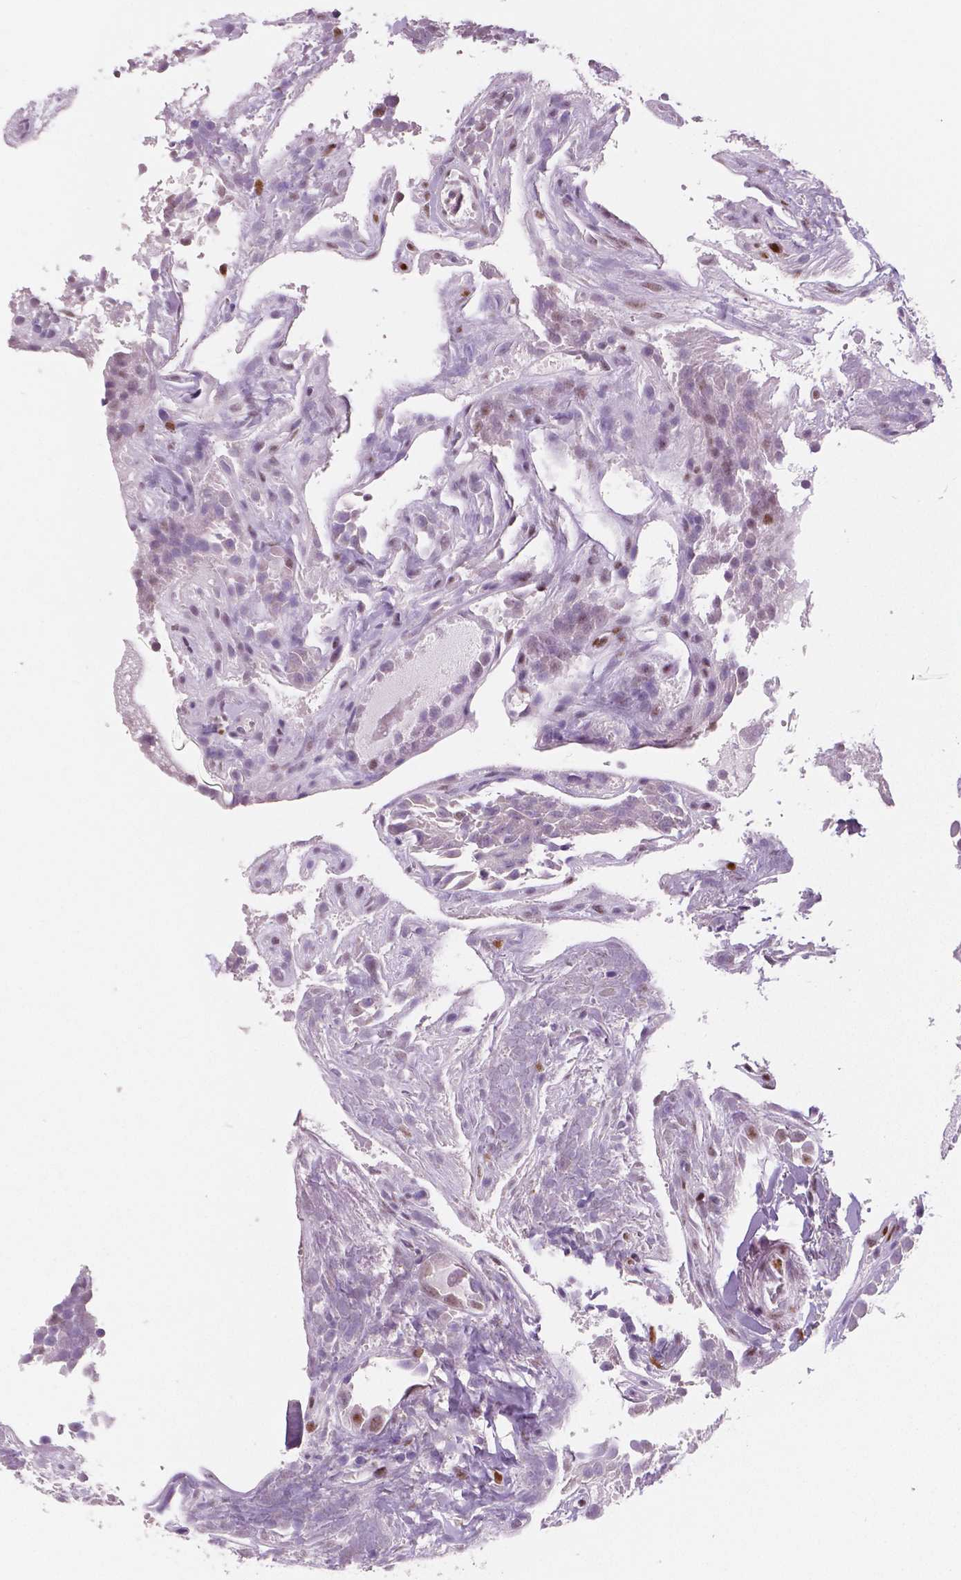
{"staining": {"intensity": "negative", "quantity": "none", "location": "none"}, "tissue": "thyroid cancer", "cell_type": "Tumor cells", "image_type": "cancer", "snomed": [{"axis": "morphology", "description": "Papillary adenocarcinoma, NOS"}, {"axis": "topography", "description": "Thyroid gland"}], "caption": "A photomicrograph of human thyroid cancer is negative for staining in tumor cells.", "gene": "STAT3", "patient": {"sex": "female", "age": 37}}